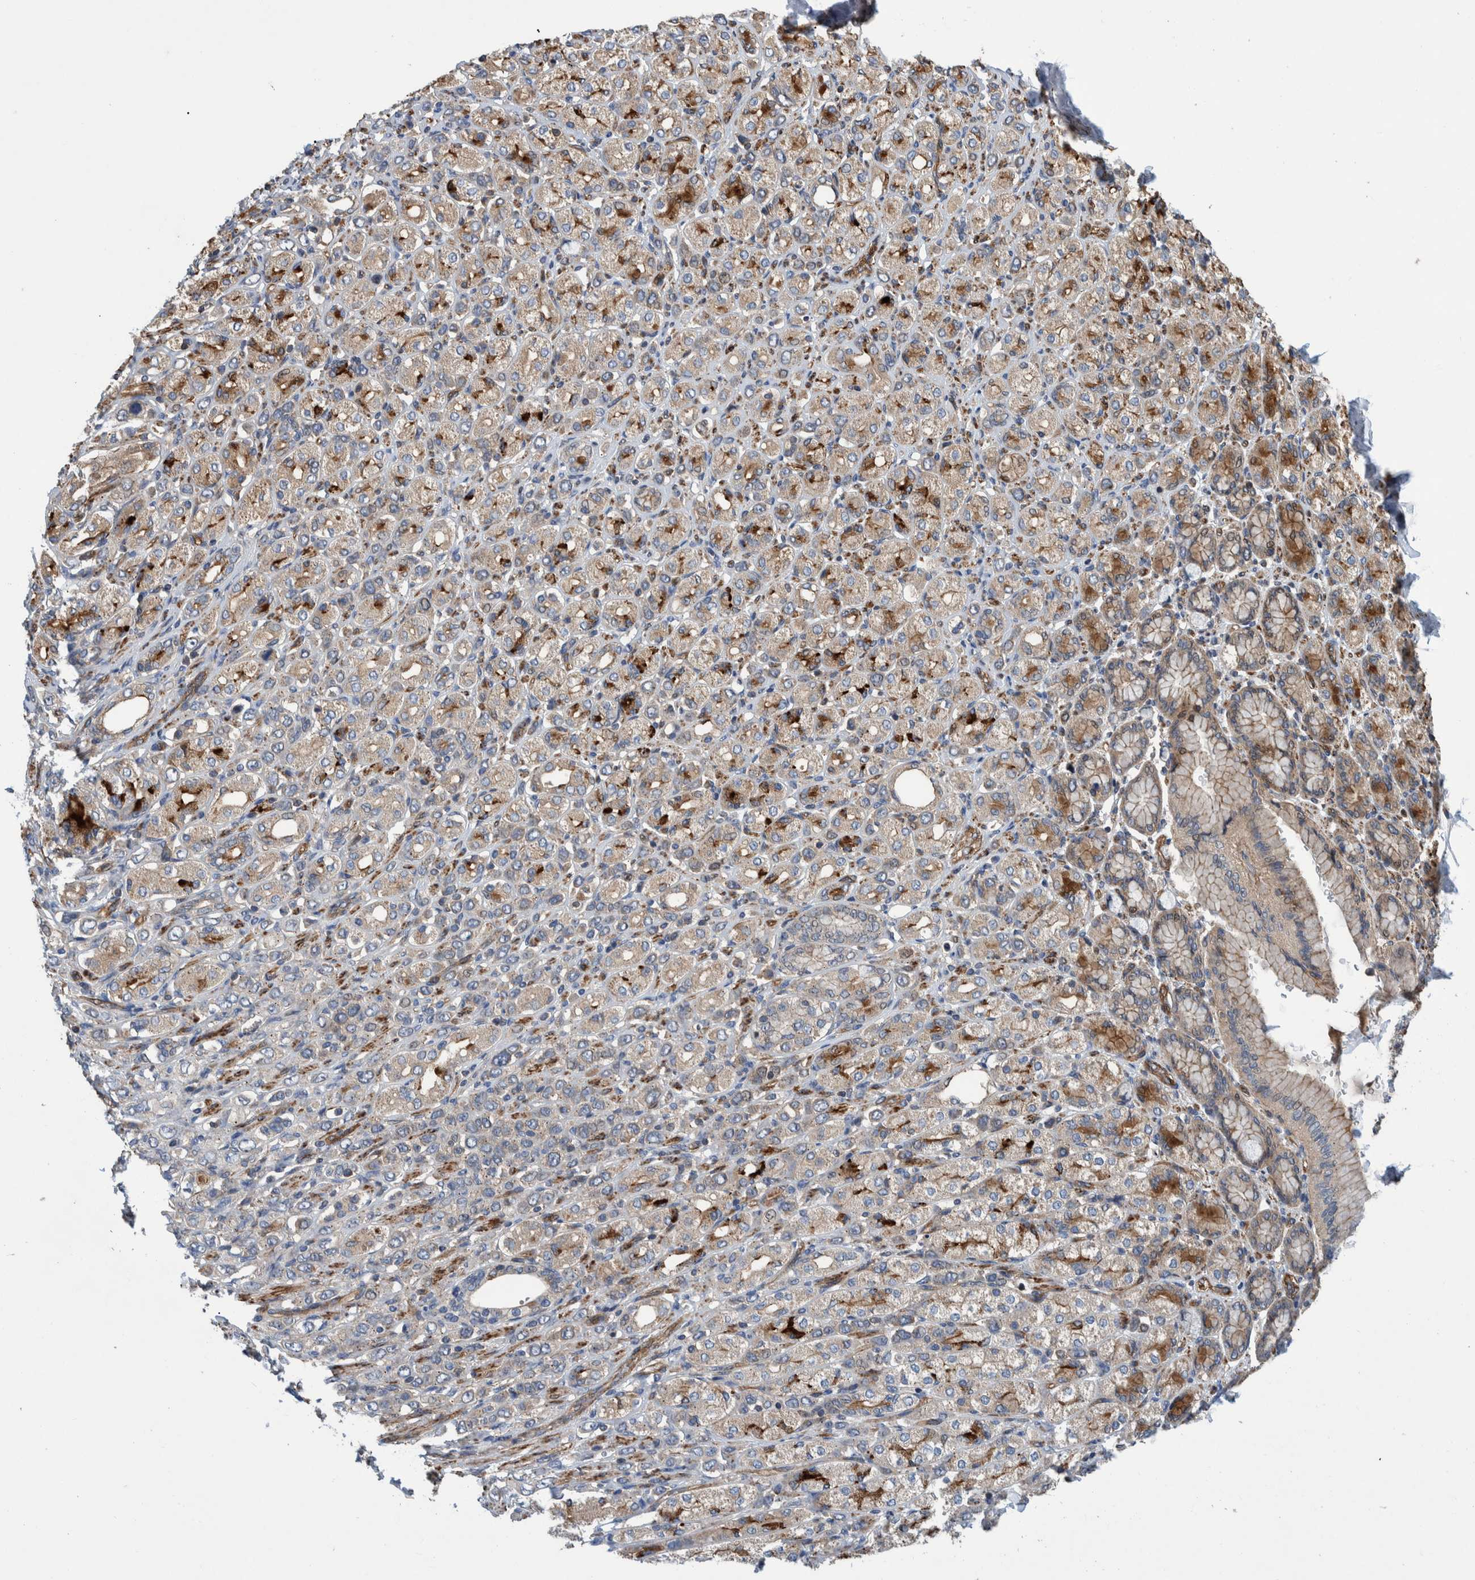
{"staining": {"intensity": "weak", "quantity": ">75%", "location": "cytoplasmic/membranous"}, "tissue": "stomach cancer", "cell_type": "Tumor cells", "image_type": "cancer", "snomed": [{"axis": "morphology", "description": "Adenocarcinoma, NOS"}, {"axis": "topography", "description": "Stomach"}], "caption": "Approximately >75% of tumor cells in stomach adenocarcinoma show weak cytoplasmic/membranous protein expression as visualized by brown immunohistochemical staining.", "gene": "GRPEL2", "patient": {"sex": "female", "age": 65}}